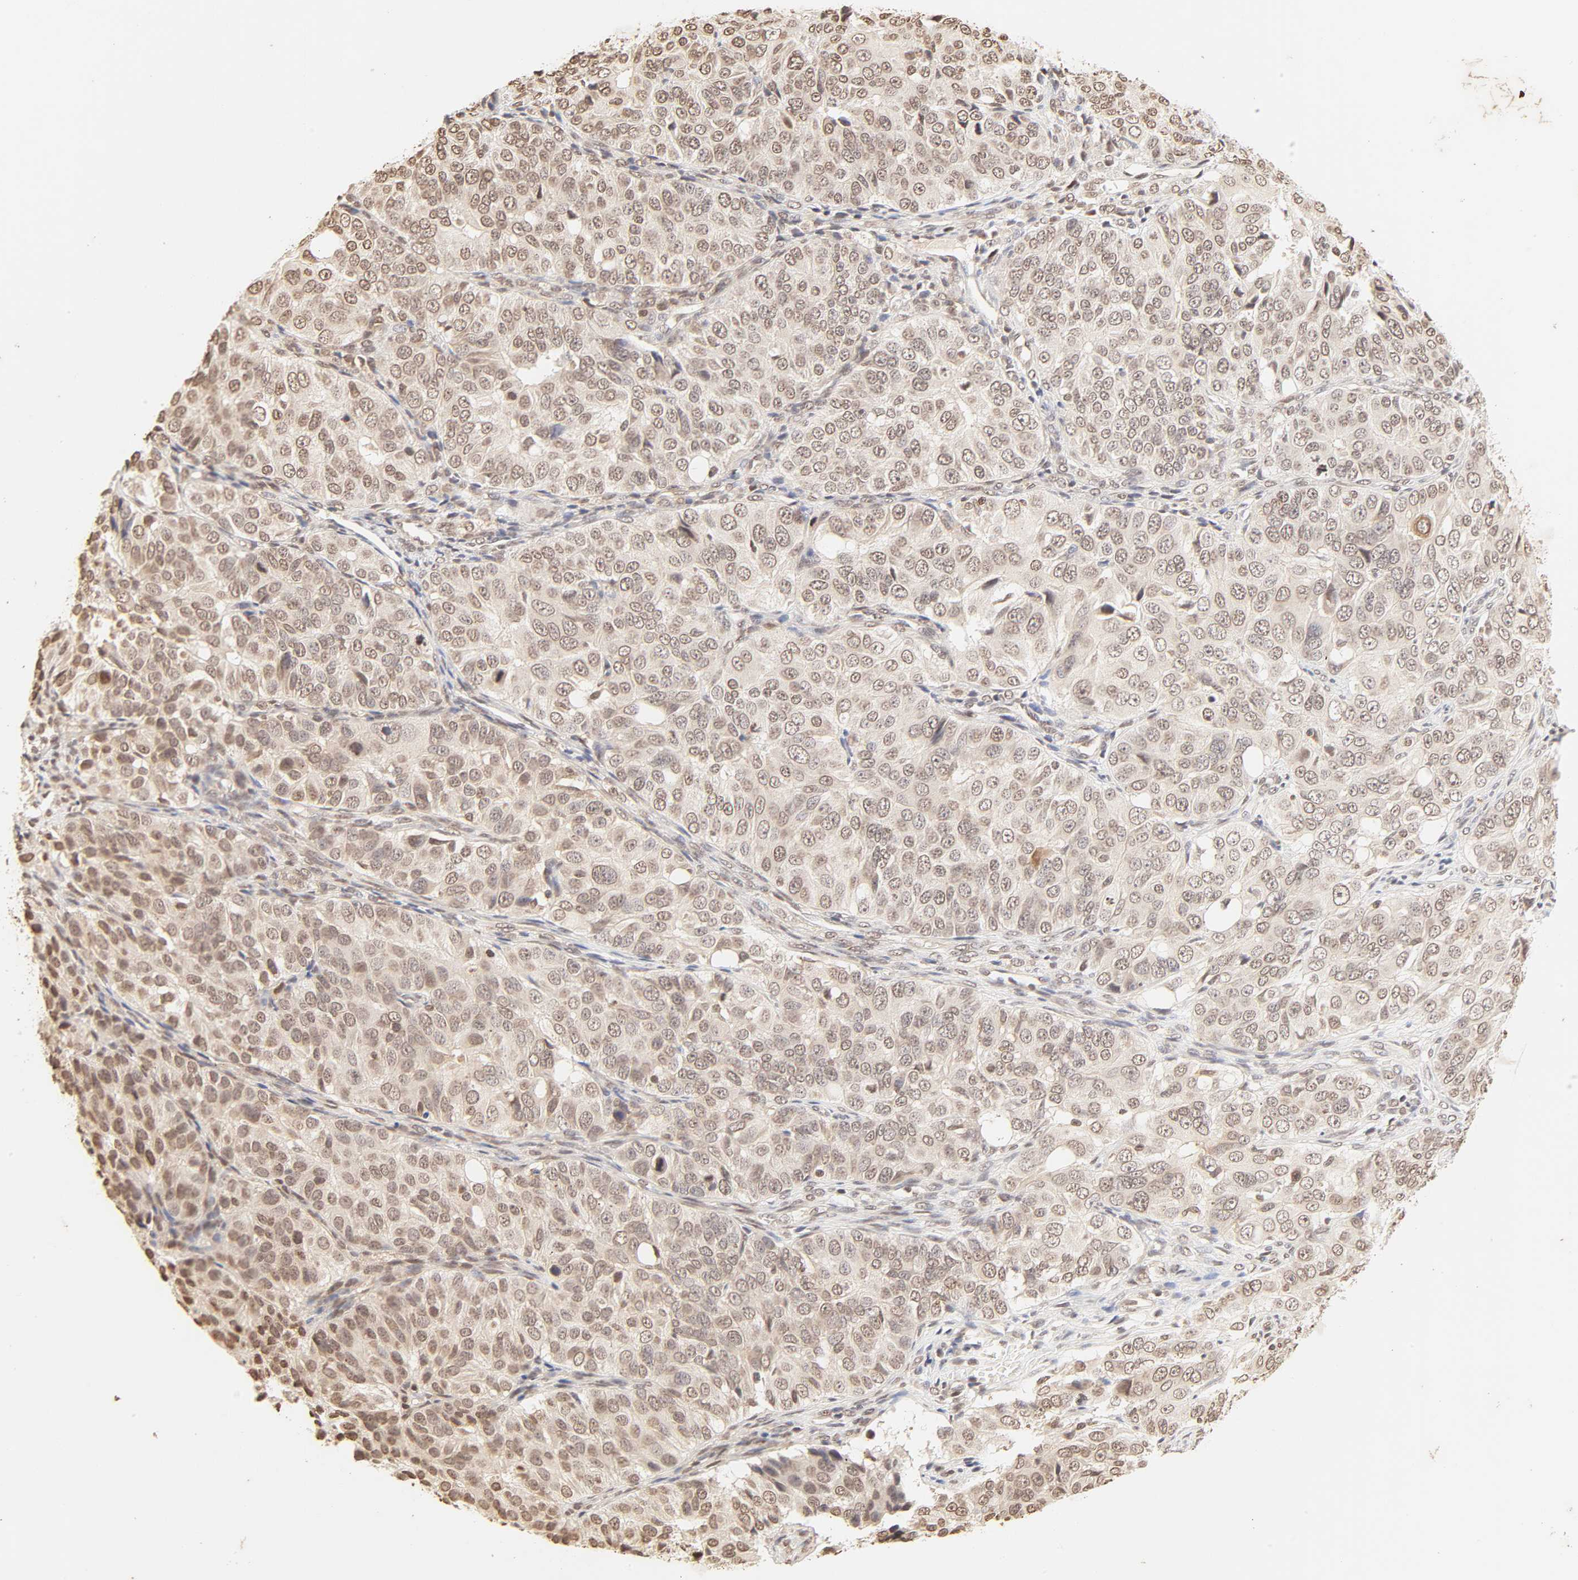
{"staining": {"intensity": "moderate", "quantity": "25%-75%", "location": "cytoplasmic/membranous,nuclear"}, "tissue": "ovarian cancer", "cell_type": "Tumor cells", "image_type": "cancer", "snomed": [{"axis": "morphology", "description": "Carcinoma, endometroid"}, {"axis": "topography", "description": "Ovary"}], "caption": "Ovarian cancer (endometroid carcinoma) stained with immunohistochemistry reveals moderate cytoplasmic/membranous and nuclear staining in approximately 25%-75% of tumor cells.", "gene": "TBL1X", "patient": {"sex": "female", "age": 51}}